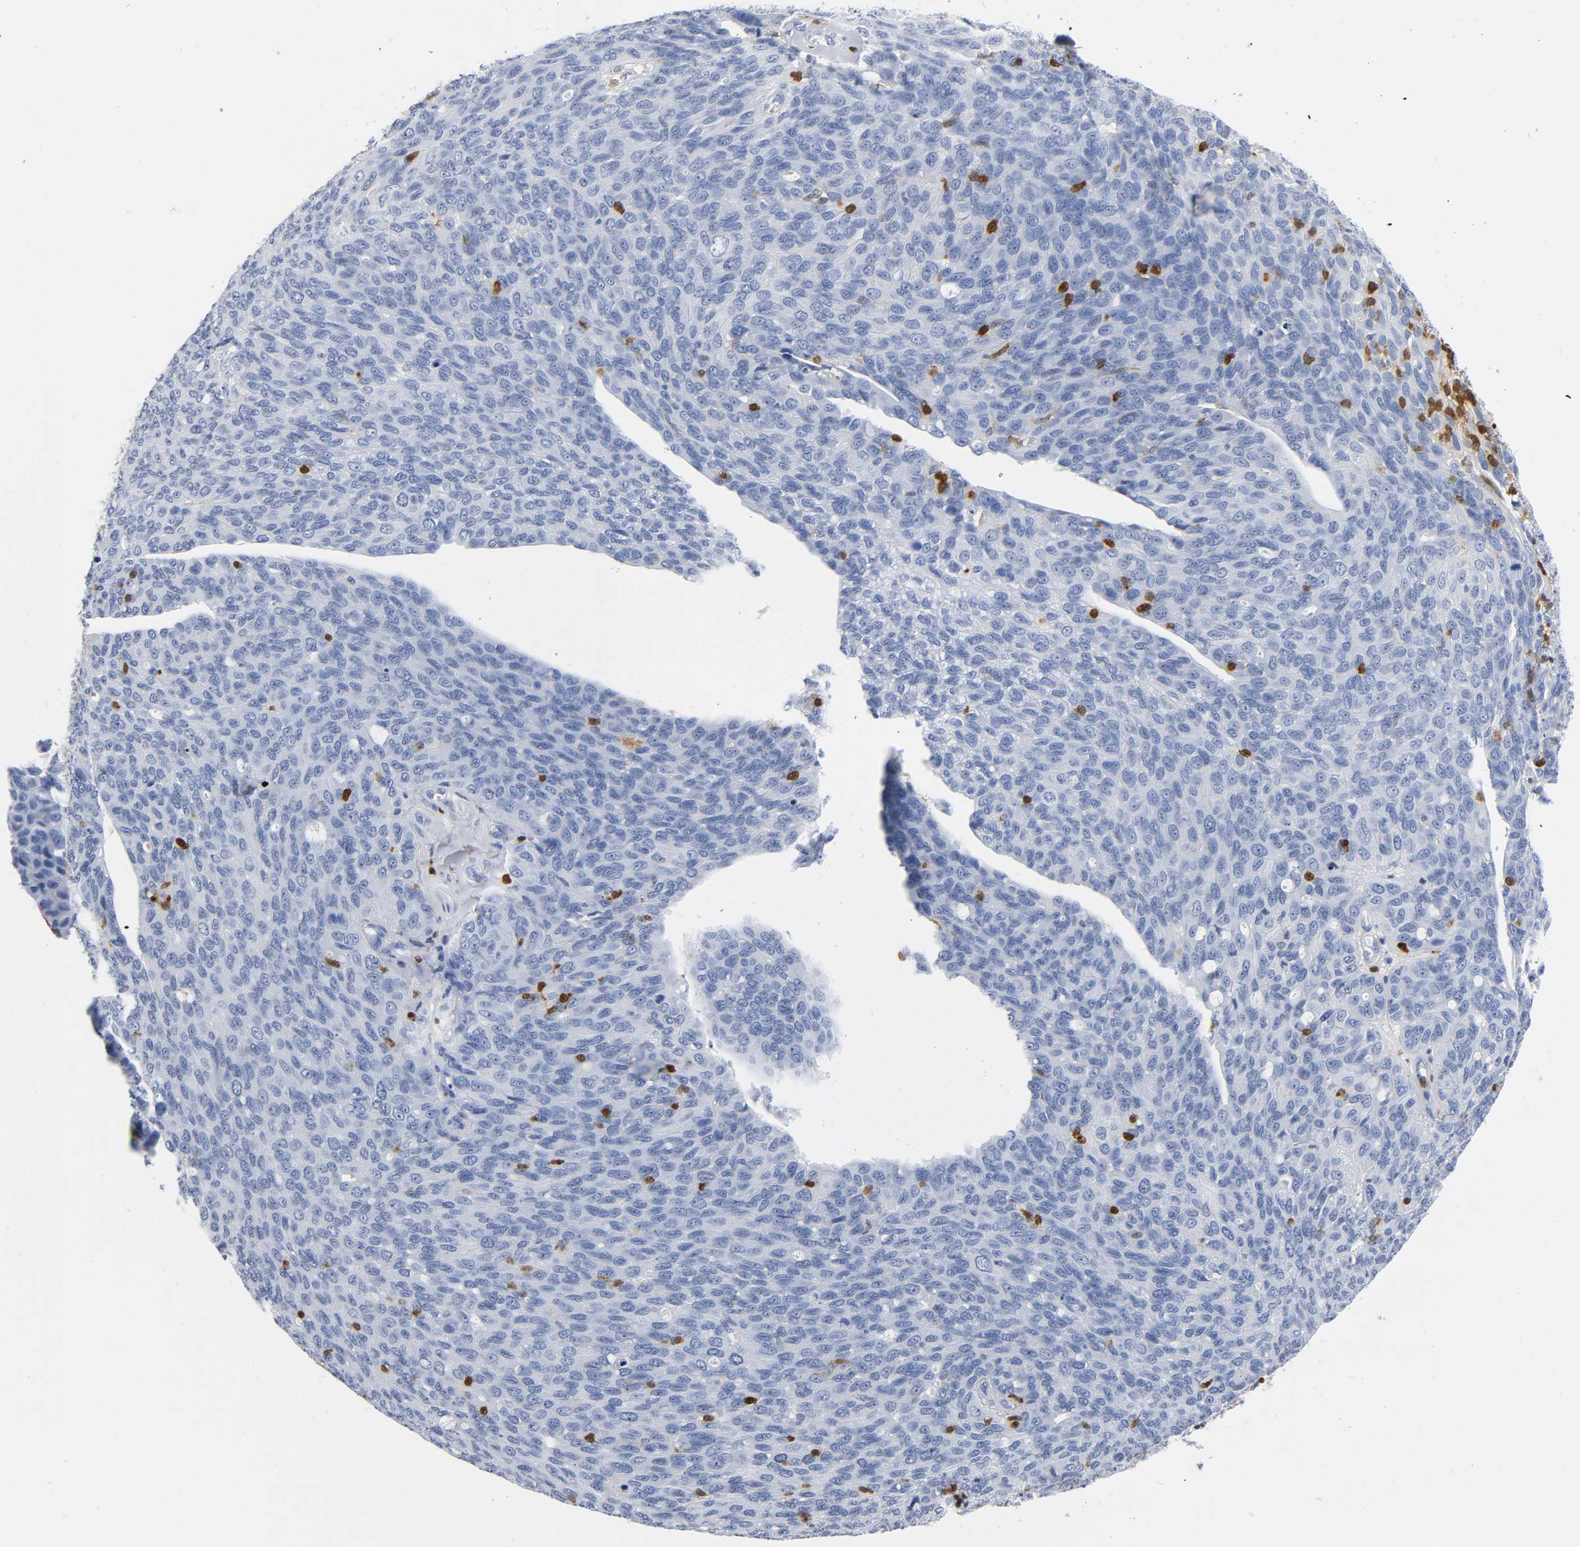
{"staining": {"intensity": "negative", "quantity": "none", "location": "none"}, "tissue": "ovarian cancer", "cell_type": "Tumor cells", "image_type": "cancer", "snomed": [{"axis": "morphology", "description": "Carcinoma, endometroid"}, {"axis": "topography", "description": "Ovary"}], "caption": "An image of human endometroid carcinoma (ovarian) is negative for staining in tumor cells.", "gene": "DOK2", "patient": {"sex": "female", "age": 60}}